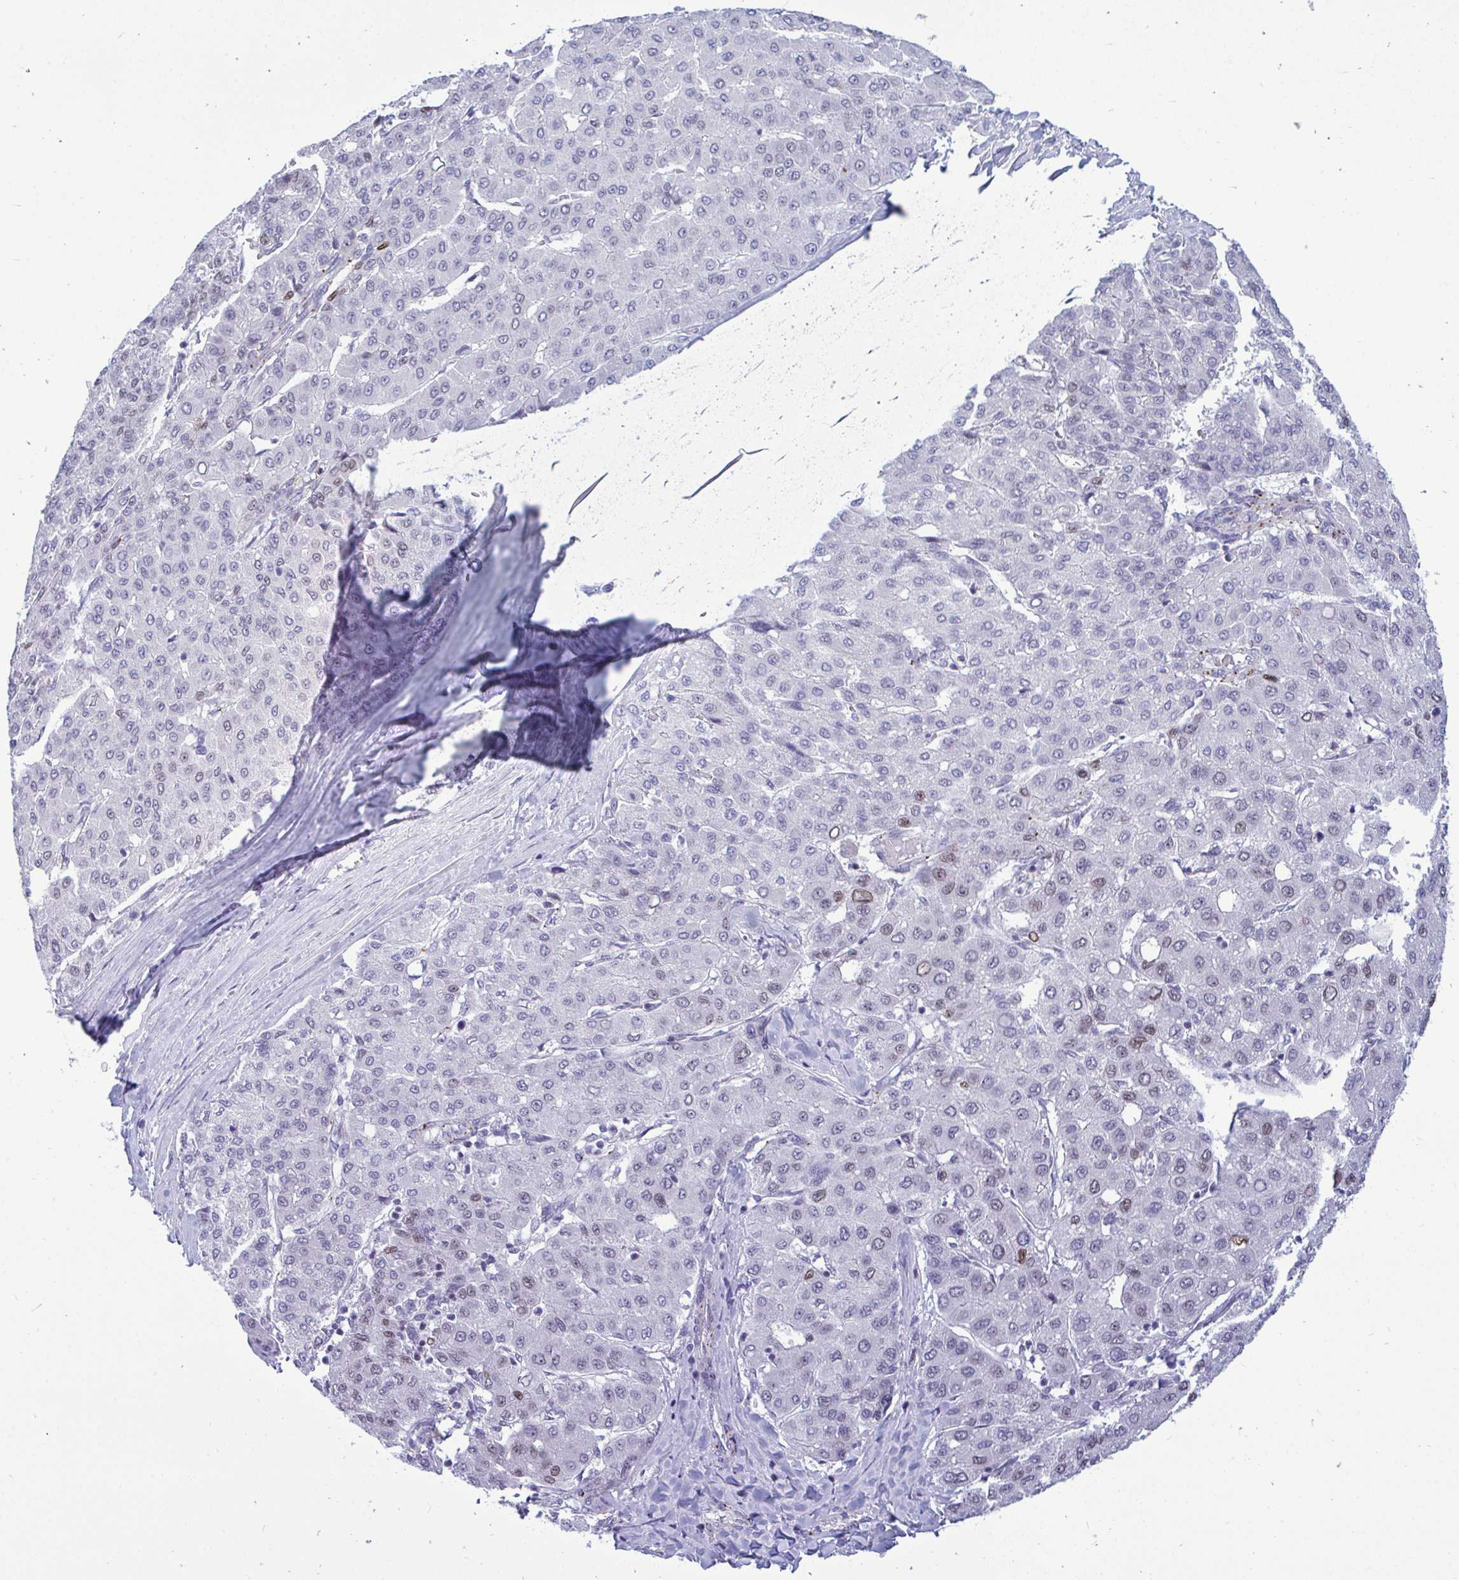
{"staining": {"intensity": "weak", "quantity": "<25%", "location": "nuclear"}, "tissue": "liver cancer", "cell_type": "Tumor cells", "image_type": "cancer", "snomed": [{"axis": "morphology", "description": "Carcinoma, Hepatocellular, NOS"}, {"axis": "topography", "description": "Liver"}], "caption": "The immunohistochemistry micrograph has no significant expression in tumor cells of liver cancer (hepatocellular carcinoma) tissue. Nuclei are stained in blue.", "gene": "SLC25A51", "patient": {"sex": "male", "age": 65}}